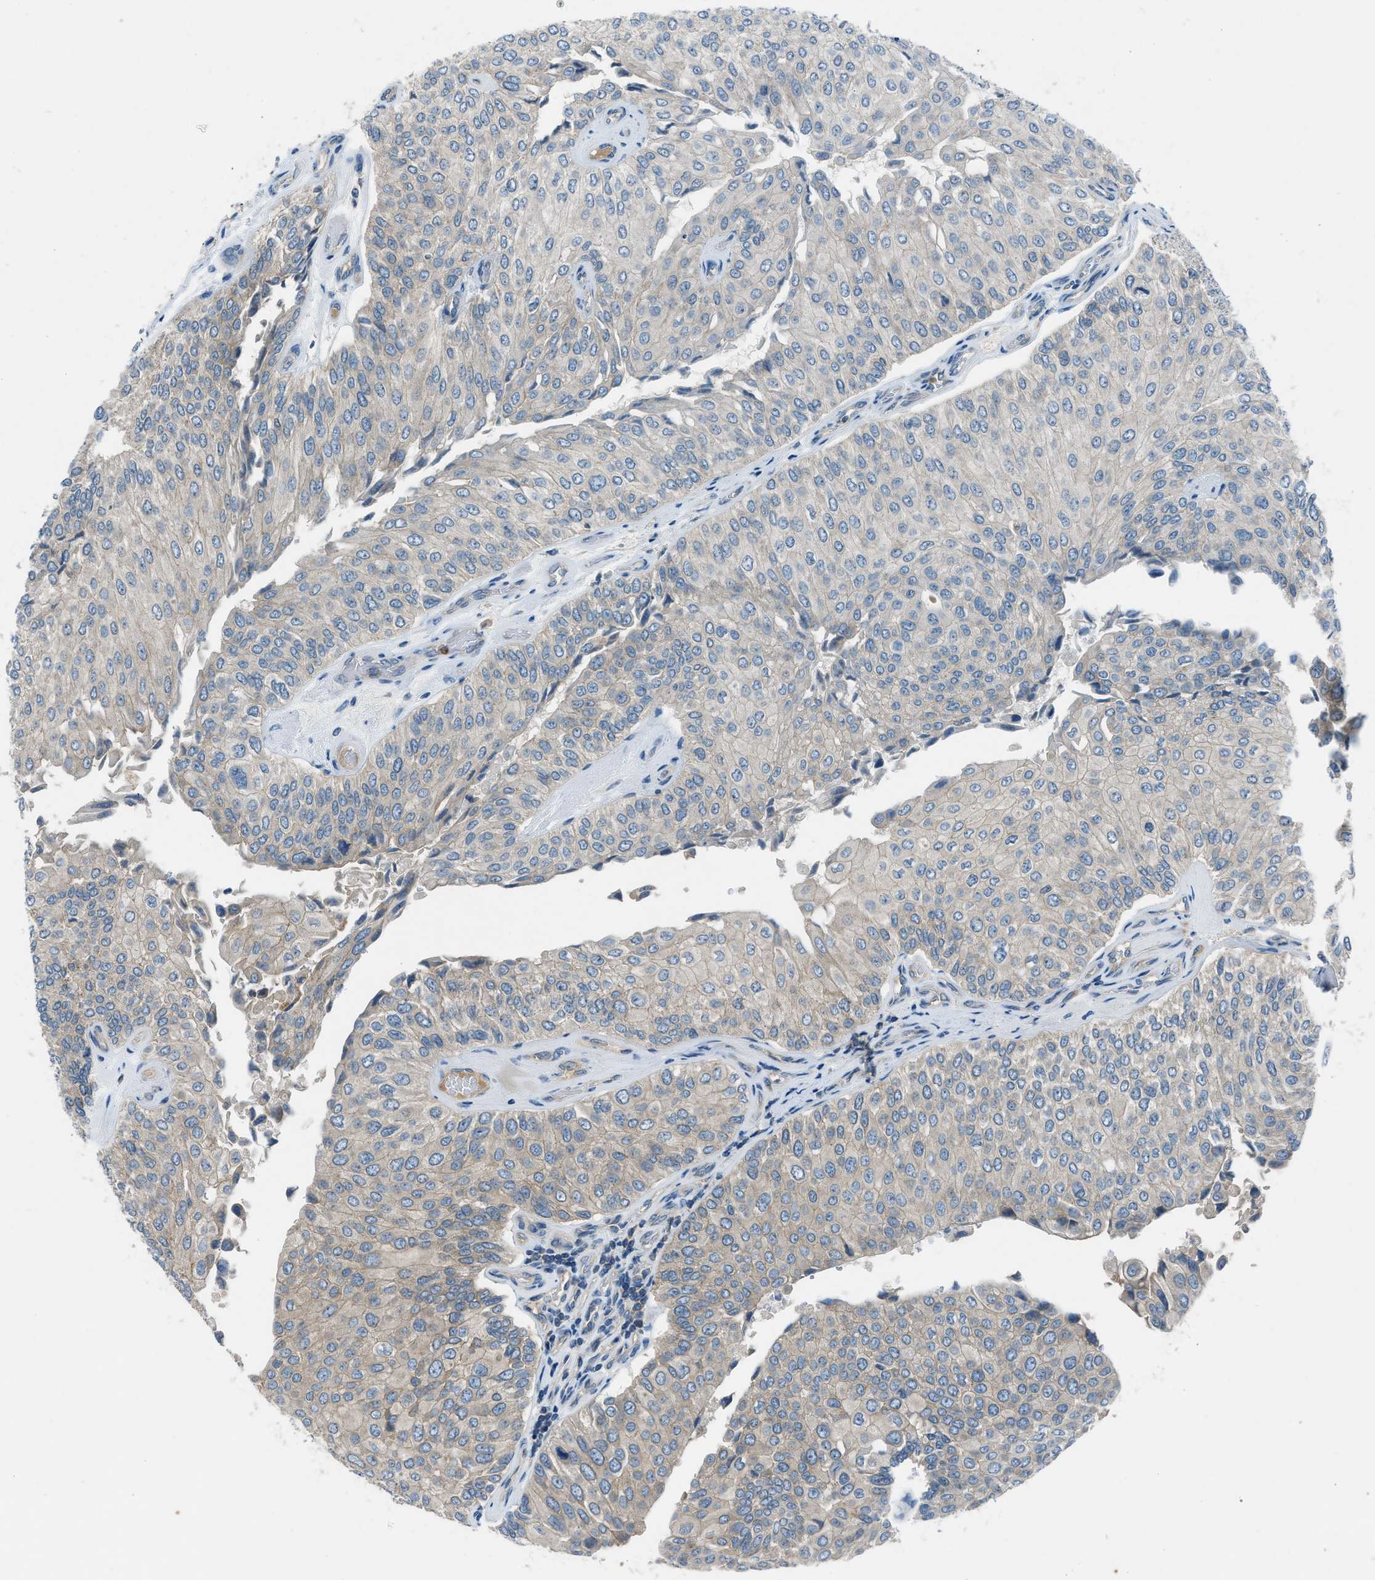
{"staining": {"intensity": "weak", "quantity": "<25%", "location": "cytoplasmic/membranous"}, "tissue": "urothelial cancer", "cell_type": "Tumor cells", "image_type": "cancer", "snomed": [{"axis": "morphology", "description": "Urothelial carcinoma, High grade"}, {"axis": "topography", "description": "Kidney"}, {"axis": "topography", "description": "Urinary bladder"}], "caption": "This is an immunohistochemistry (IHC) image of human high-grade urothelial carcinoma. There is no staining in tumor cells.", "gene": "BMP1", "patient": {"sex": "male", "age": 77}}